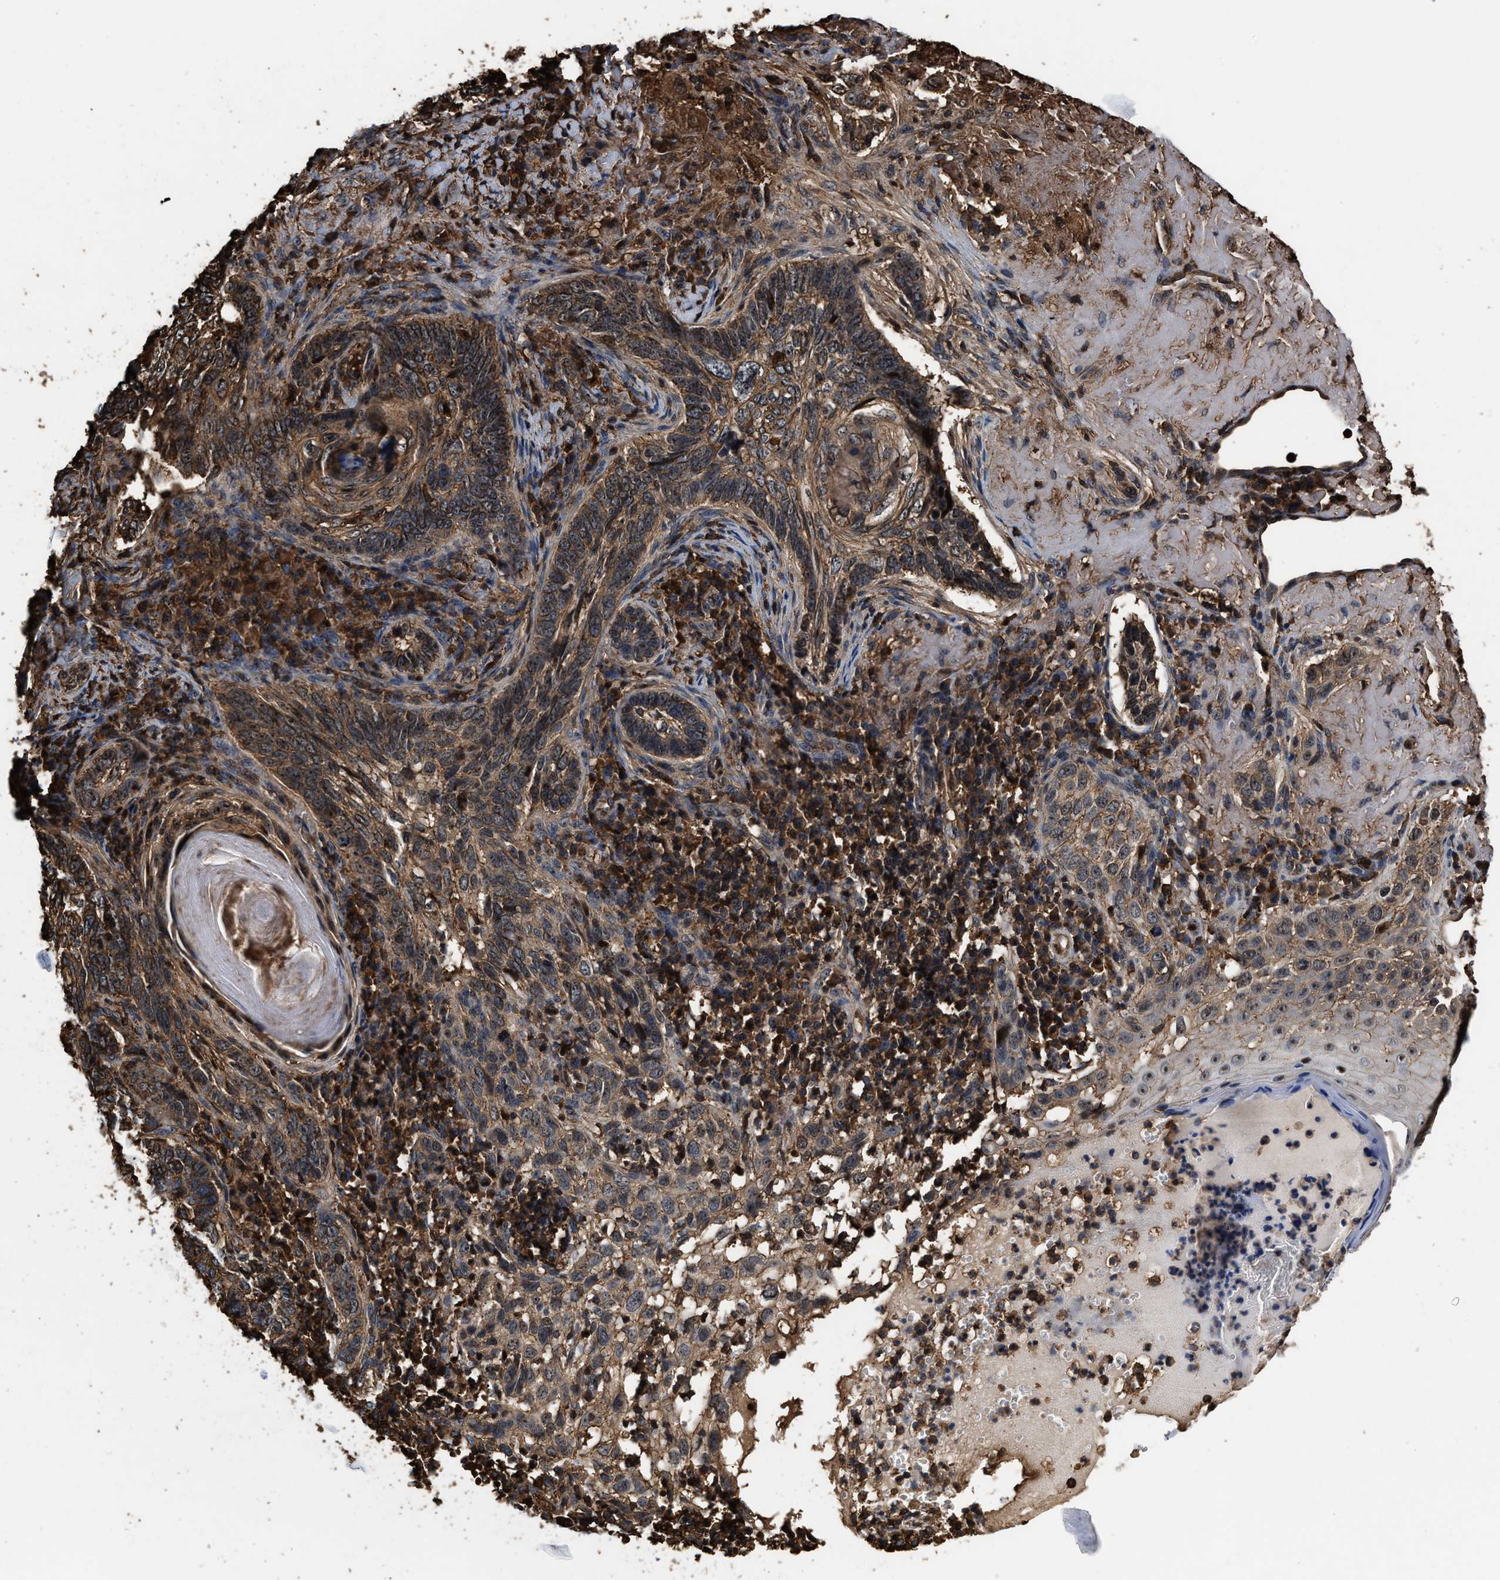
{"staining": {"intensity": "moderate", "quantity": ">75%", "location": "cytoplasmic/membranous"}, "tissue": "skin cancer", "cell_type": "Tumor cells", "image_type": "cancer", "snomed": [{"axis": "morphology", "description": "Basal cell carcinoma"}, {"axis": "topography", "description": "Skin"}], "caption": "Skin basal cell carcinoma tissue demonstrates moderate cytoplasmic/membranous positivity in approximately >75% of tumor cells", "gene": "KBTBD2", "patient": {"sex": "female", "age": 89}}